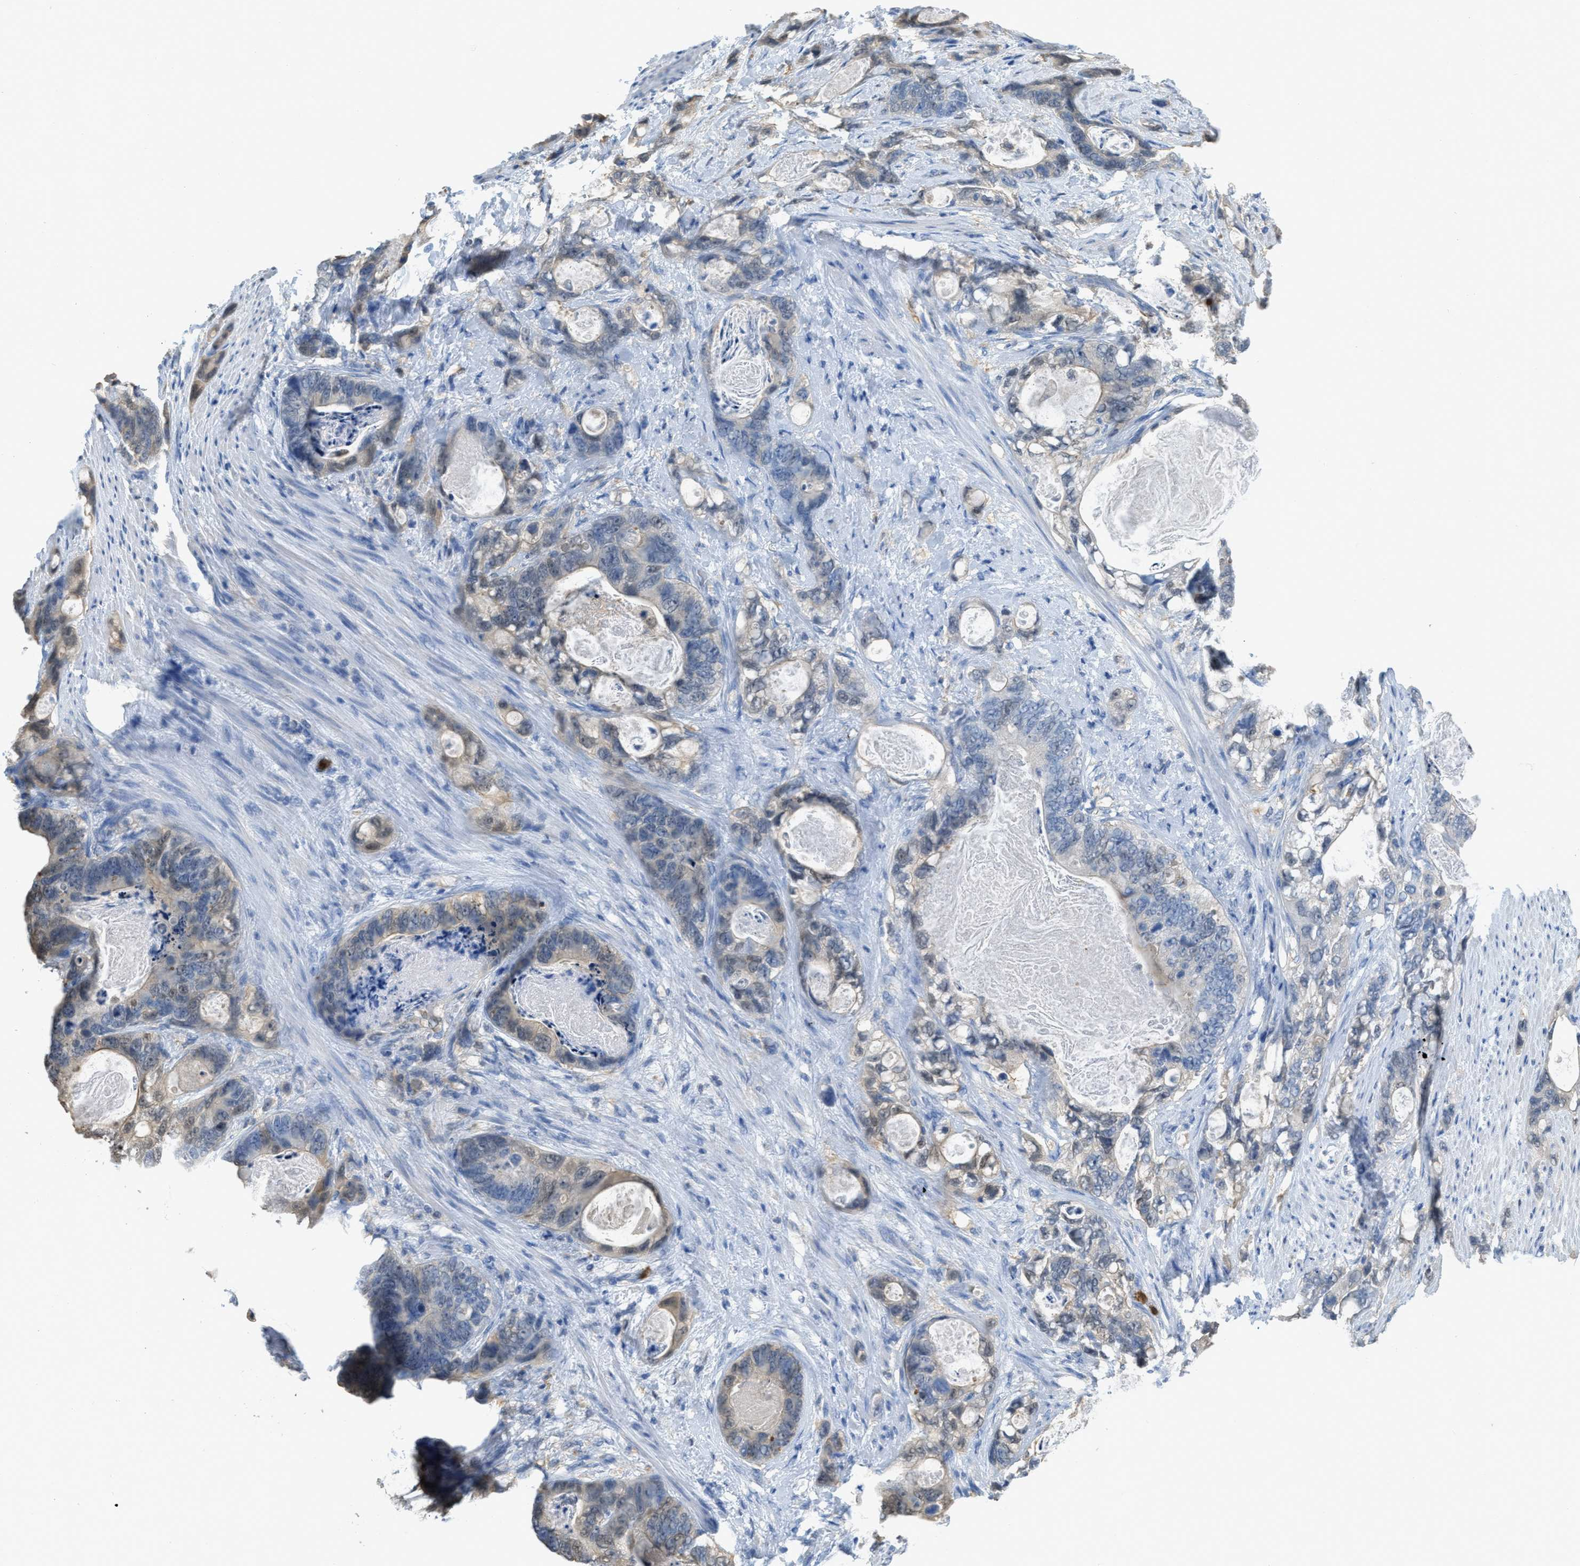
{"staining": {"intensity": "weak", "quantity": "25%-75%", "location": "cytoplasmic/membranous"}, "tissue": "stomach cancer", "cell_type": "Tumor cells", "image_type": "cancer", "snomed": [{"axis": "morphology", "description": "Normal tissue, NOS"}, {"axis": "morphology", "description": "Adenocarcinoma, NOS"}, {"axis": "topography", "description": "Stomach"}], "caption": "Brown immunohistochemical staining in stomach cancer (adenocarcinoma) demonstrates weak cytoplasmic/membranous staining in approximately 25%-75% of tumor cells. The staining was performed using DAB, with brown indicating positive protein expression. Nuclei are stained blue with hematoxylin.", "gene": "SERPINB1", "patient": {"sex": "female", "age": 89}}